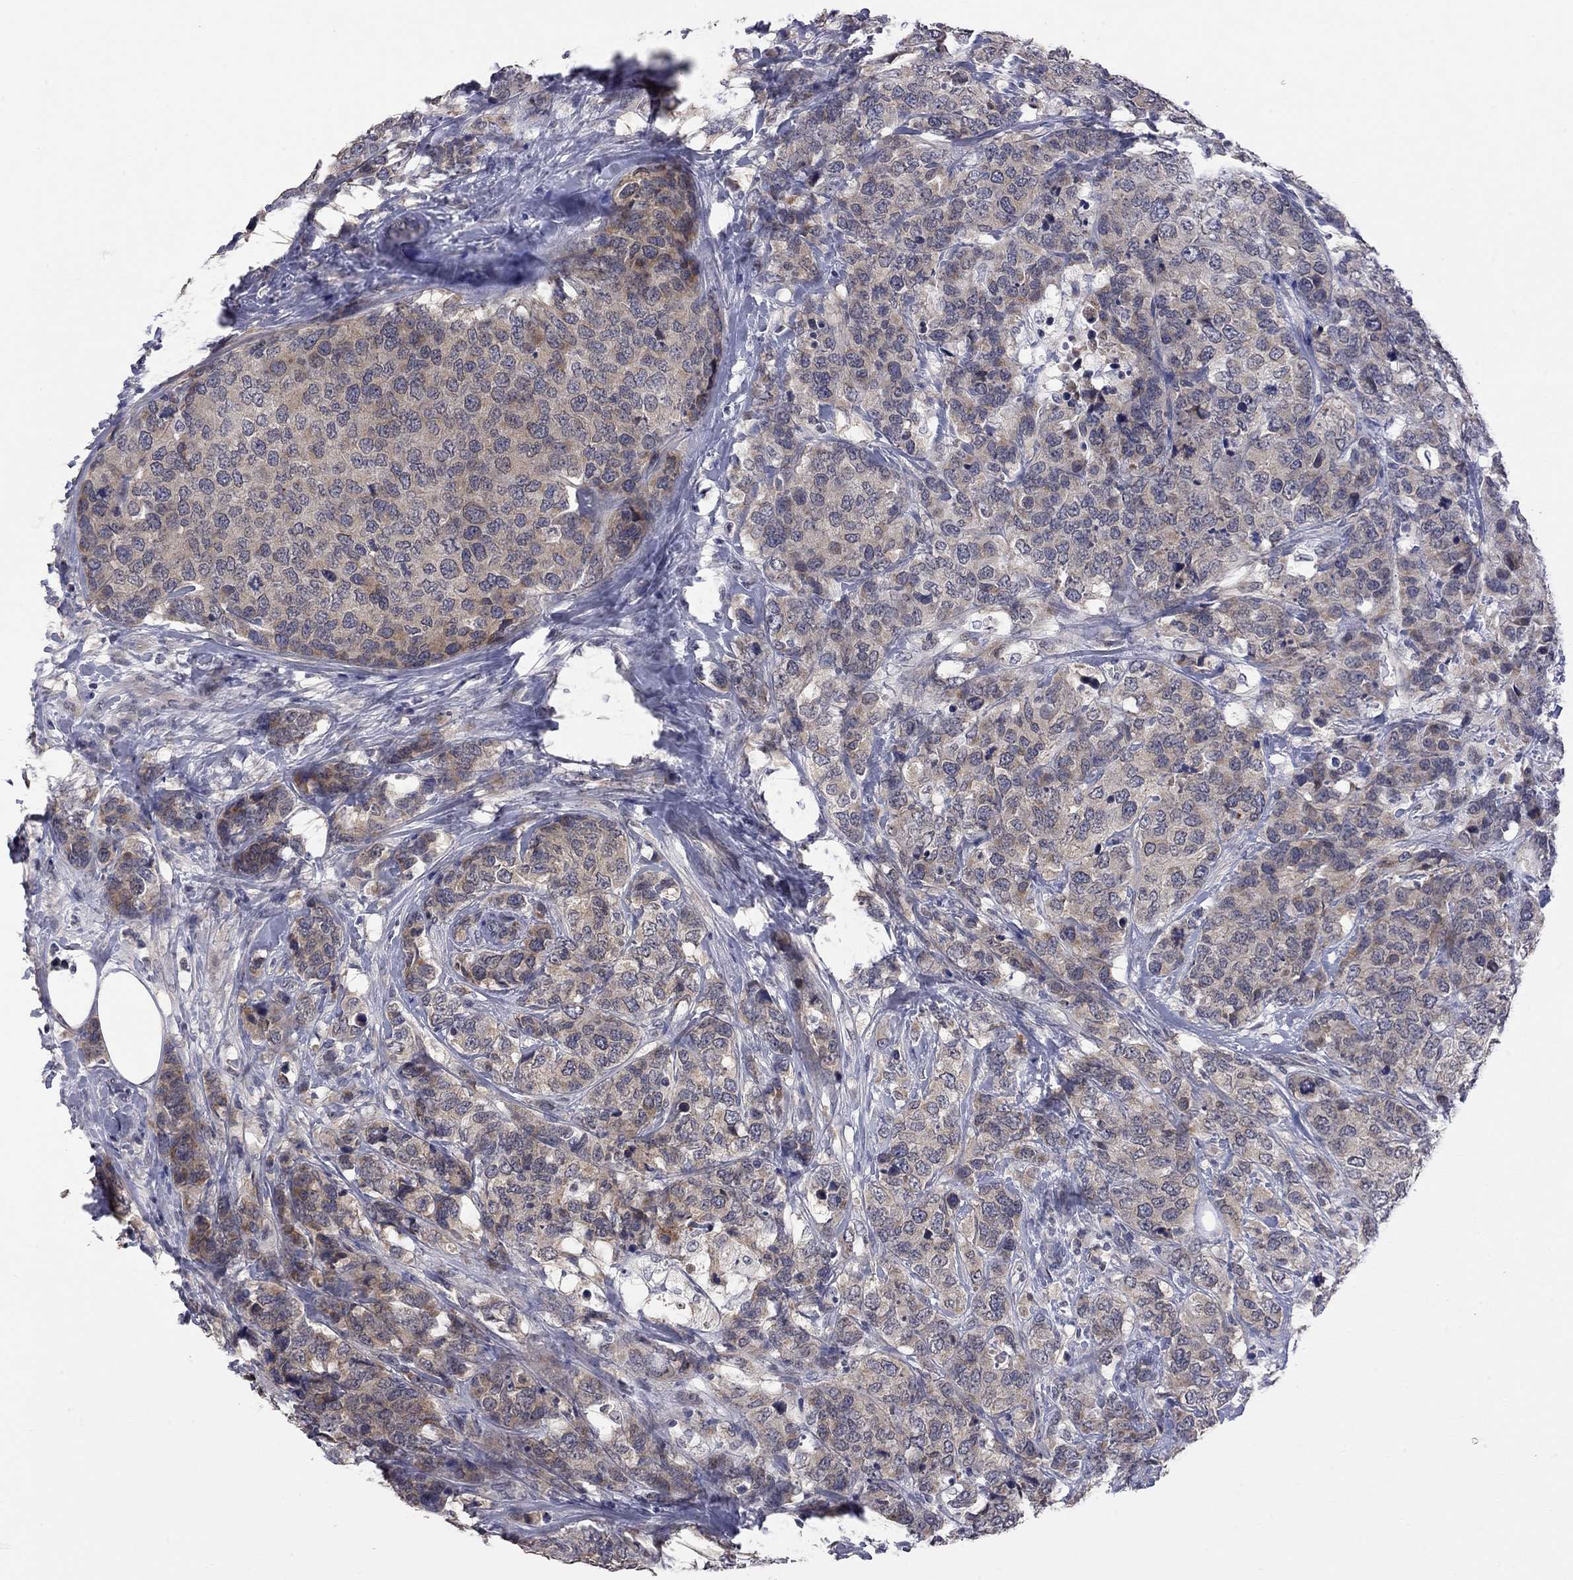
{"staining": {"intensity": "weak", "quantity": "25%-75%", "location": "cytoplasmic/membranous"}, "tissue": "breast cancer", "cell_type": "Tumor cells", "image_type": "cancer", "snomed": [{"axis": "morphology", "description": "Lobular carcinoma"}, {"axis": "topography", "description": "Breast"}], "caption": "Breast cancer stained for a protein reveals weak cytoplasmic/membranous positivity in tumor cells.", "gene": "FABP12", "patient": {"sex": "female", "age": 59}}